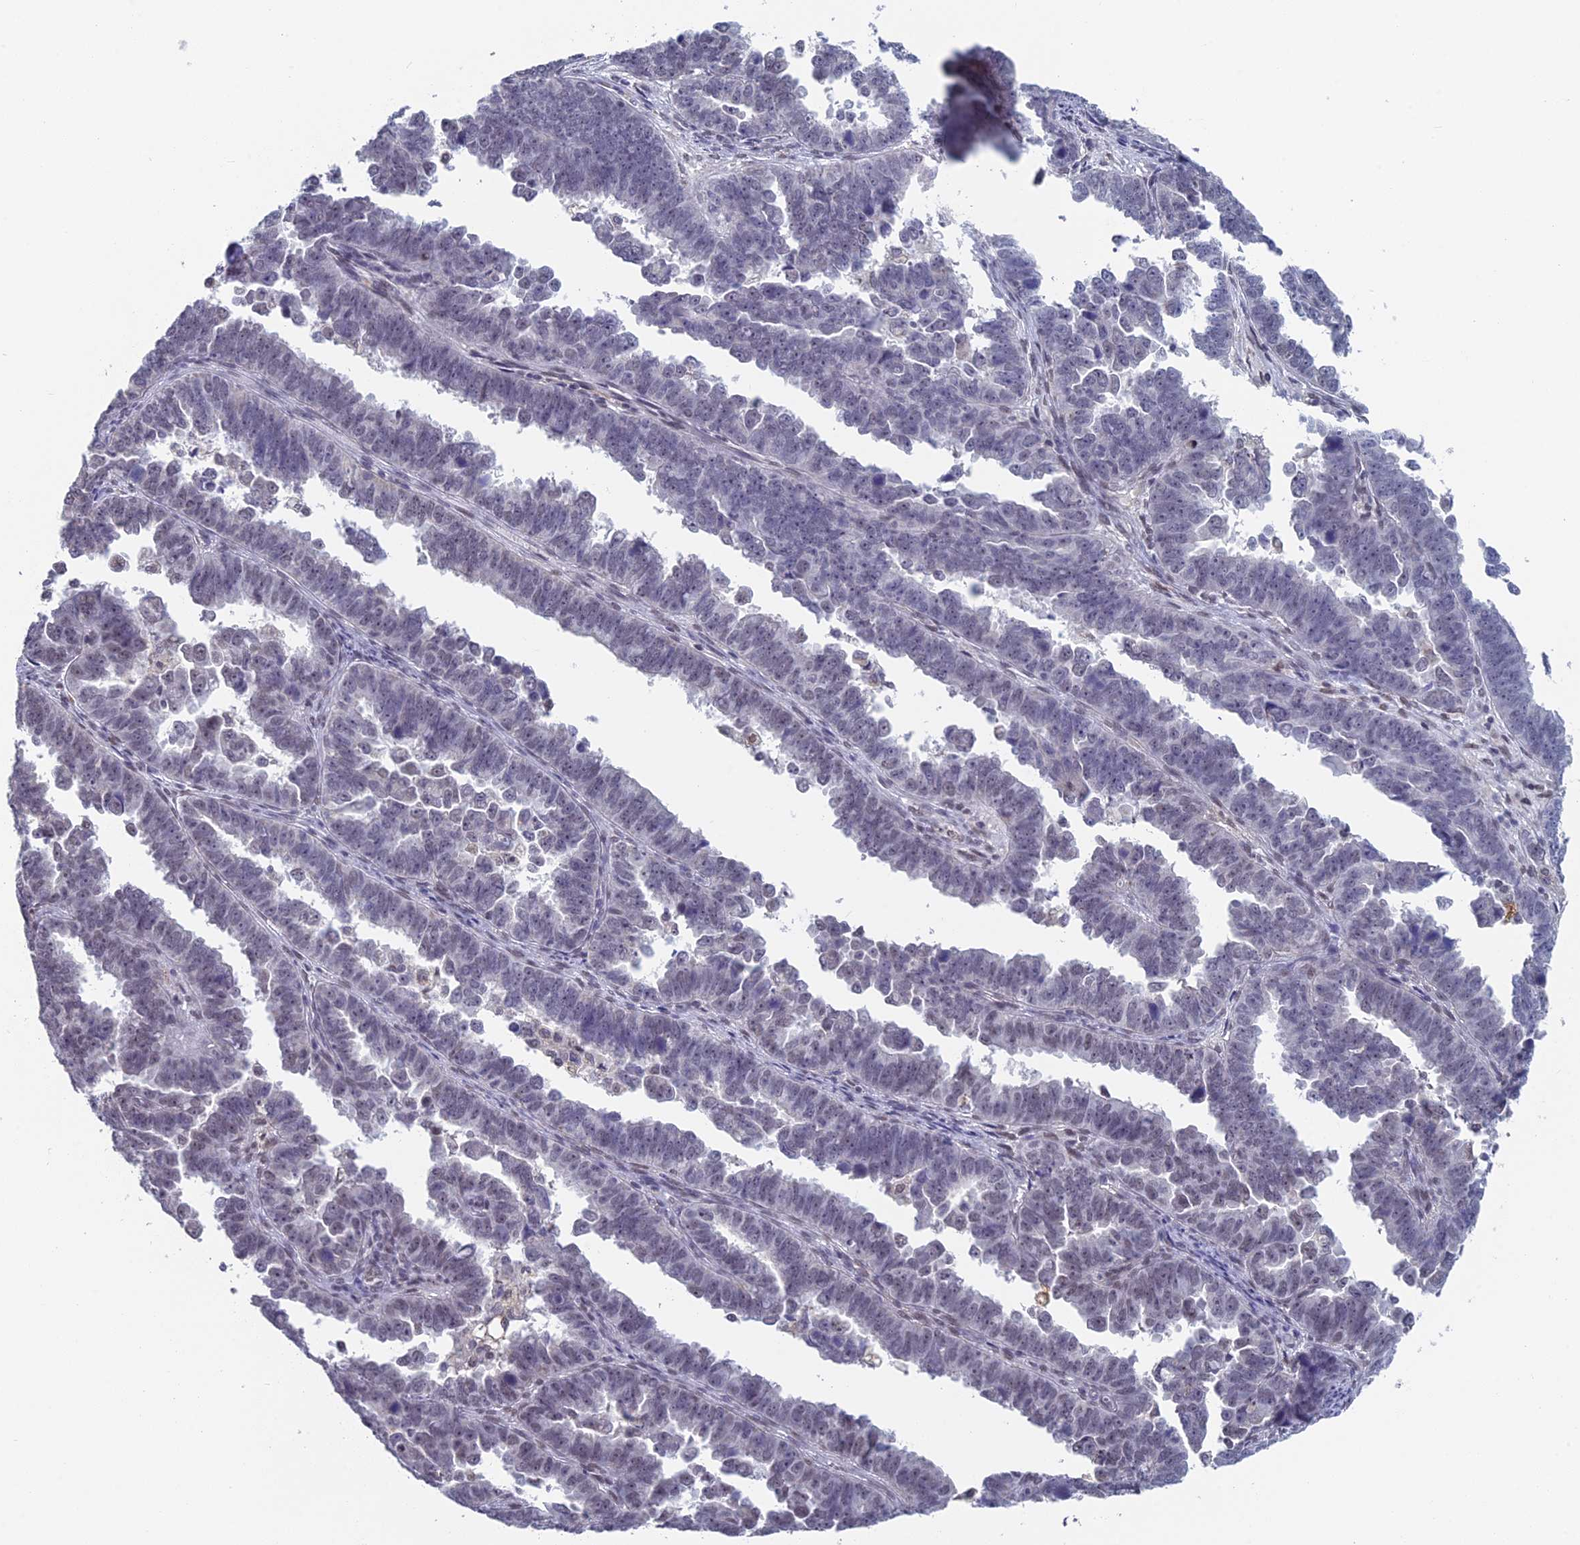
{"staining": {"intensity": "weak", "quantity": "<25%", "location": "nuclear"}, "tissue": "endometrial cancer", "cell_type": "Tumor cells", "image_type": "cancer", "snomed": [{"axis": "morphology", "description": "Adenocarcinoma, NOS"}, {"axis": "topography", "description": "Endometrium"}], "caption": "The immunohistochemistry micrograph has no significant positivity in tumor cells of endometrial cancer tissue.", "gene": "MT-CO3", "patient": {"sex": "female", "age": 75}}